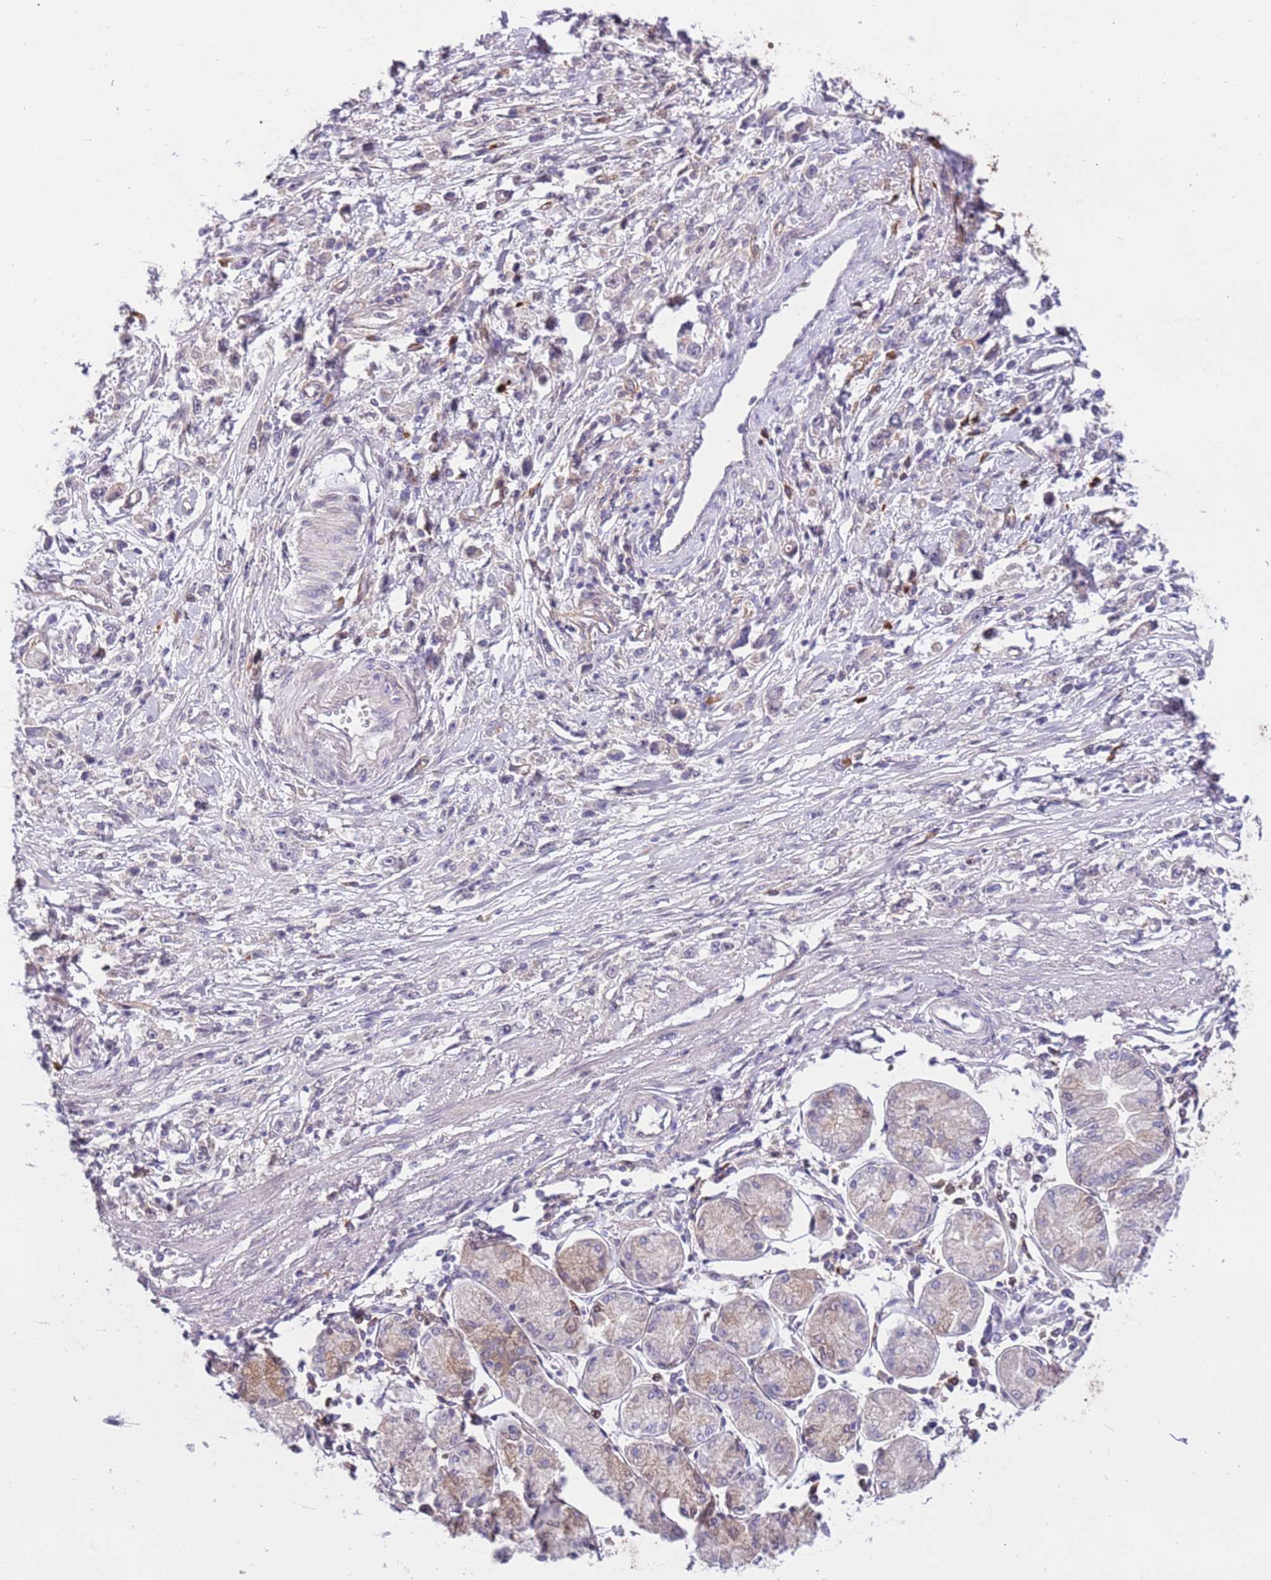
{"staining": {"intensity": "weak", "quantity": "<25%", "location": "cytoplasmic/membranous"}, "tissue": "stomach cancer", "cell_type": "Tumor cells", "image_type": "cancer", "snomed": [{"axis": "morphology", "description": "Adenocarcinoma, NOS"}, {"axis": "topography", "description": "Stomach"}], "caption": "Tumor cells show no significant protein expression in stomach cancer (adenocarcinoma). (Immunohistochemistry (ihc), brightfield microscopy, high magnification).", "gene": "MAGEF1", "patient": {"sex": "female", "age": 59}}